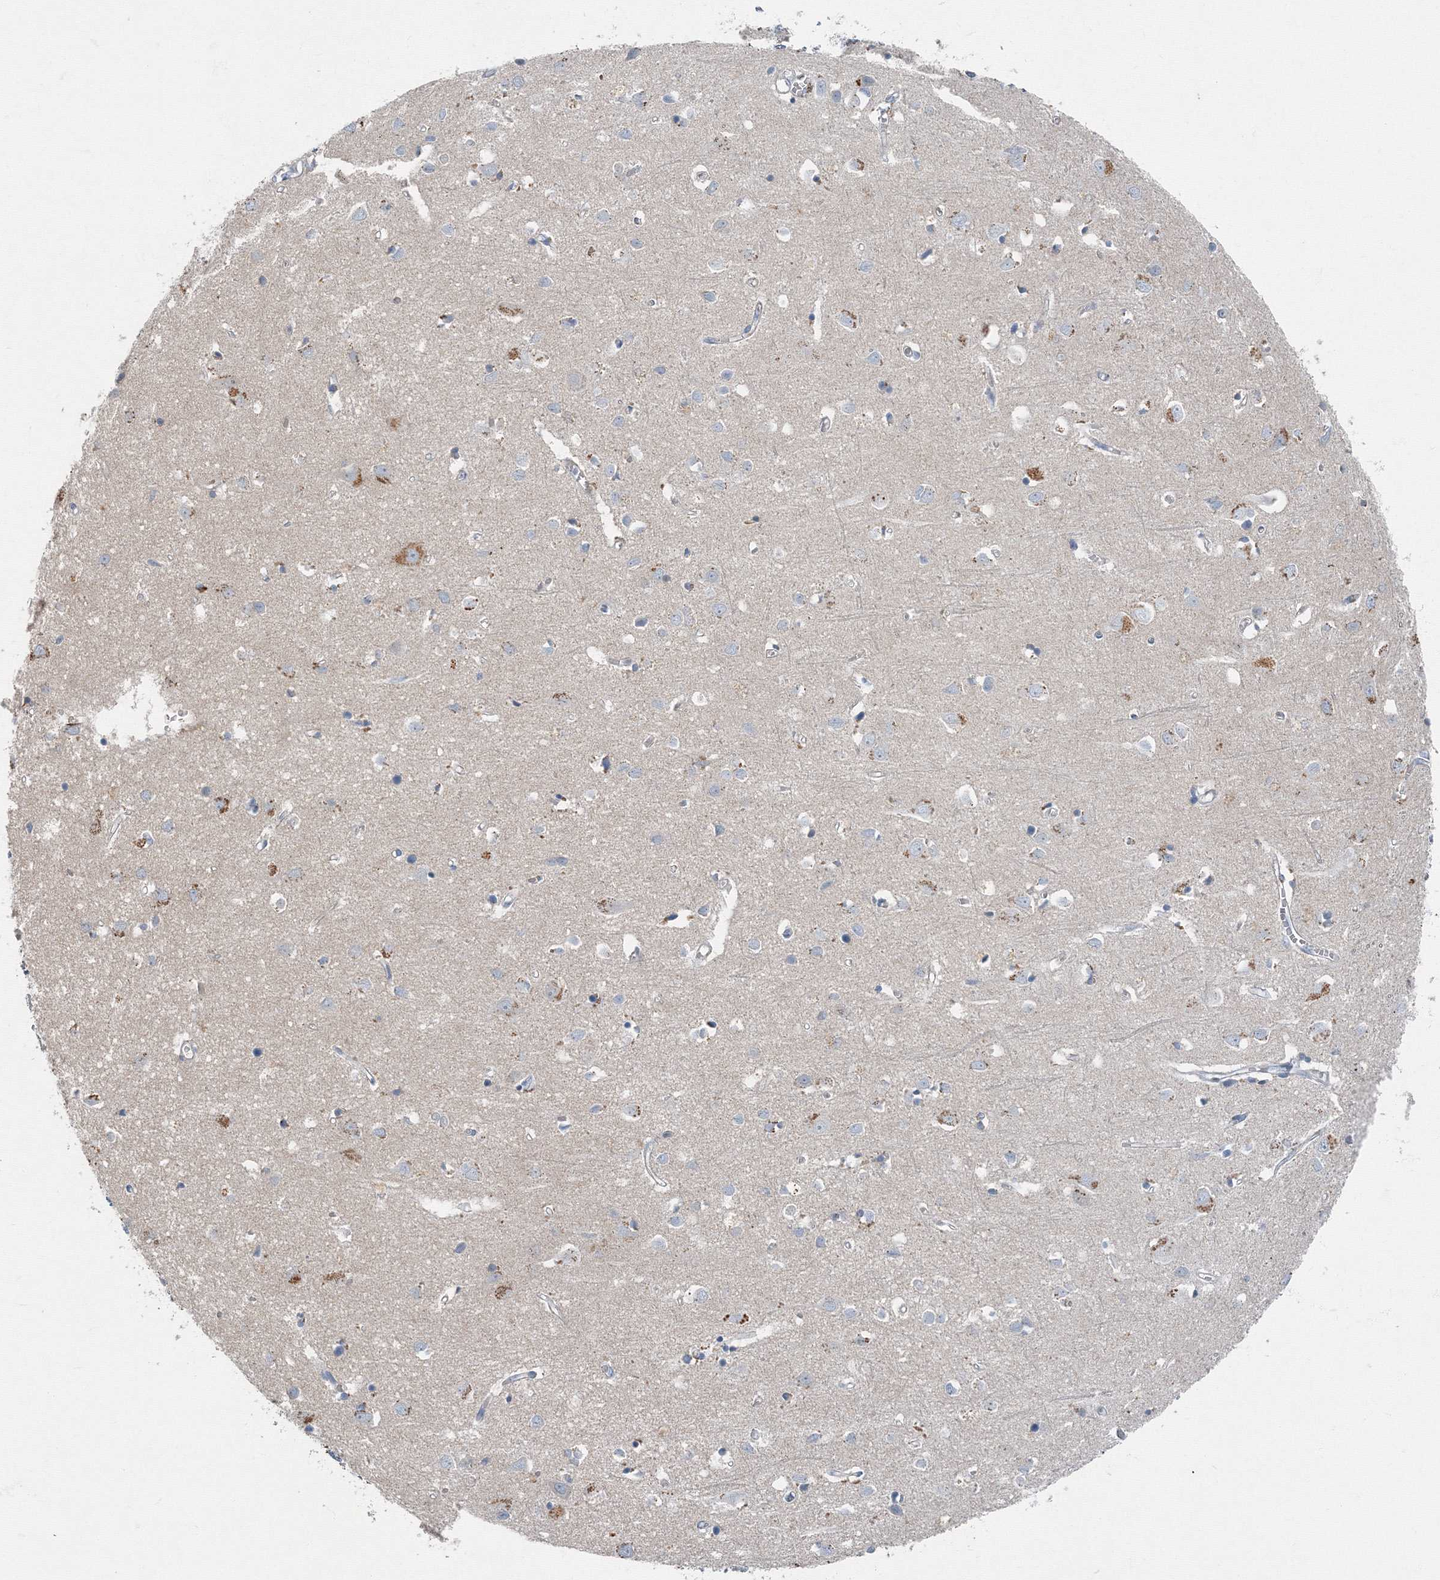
{"staining": {"intensity": "weak", "quantity": "25%-75%", "location": "cytoplasmic/membranous"}, "tissue": "cerebral cortex", "cell_type": "Endothelial cells", "image_type": "normal", "snomed": [{"axis": "morphology", "description": "Normal tissue, NOS"}, {"axis": "topography", "description": "Cerebral cortex"}], "caption": "Unremarkable cerebral cortex reveals weak cytoplasmic/membranous staining in about 25%-75% of endothelial cells, visualized by immunohistochemistry. Ihc stains the protein in brown and the nuclei are stained blue.", "gene": "AASDH", "patient": {"sex": "female", "age": 64}}